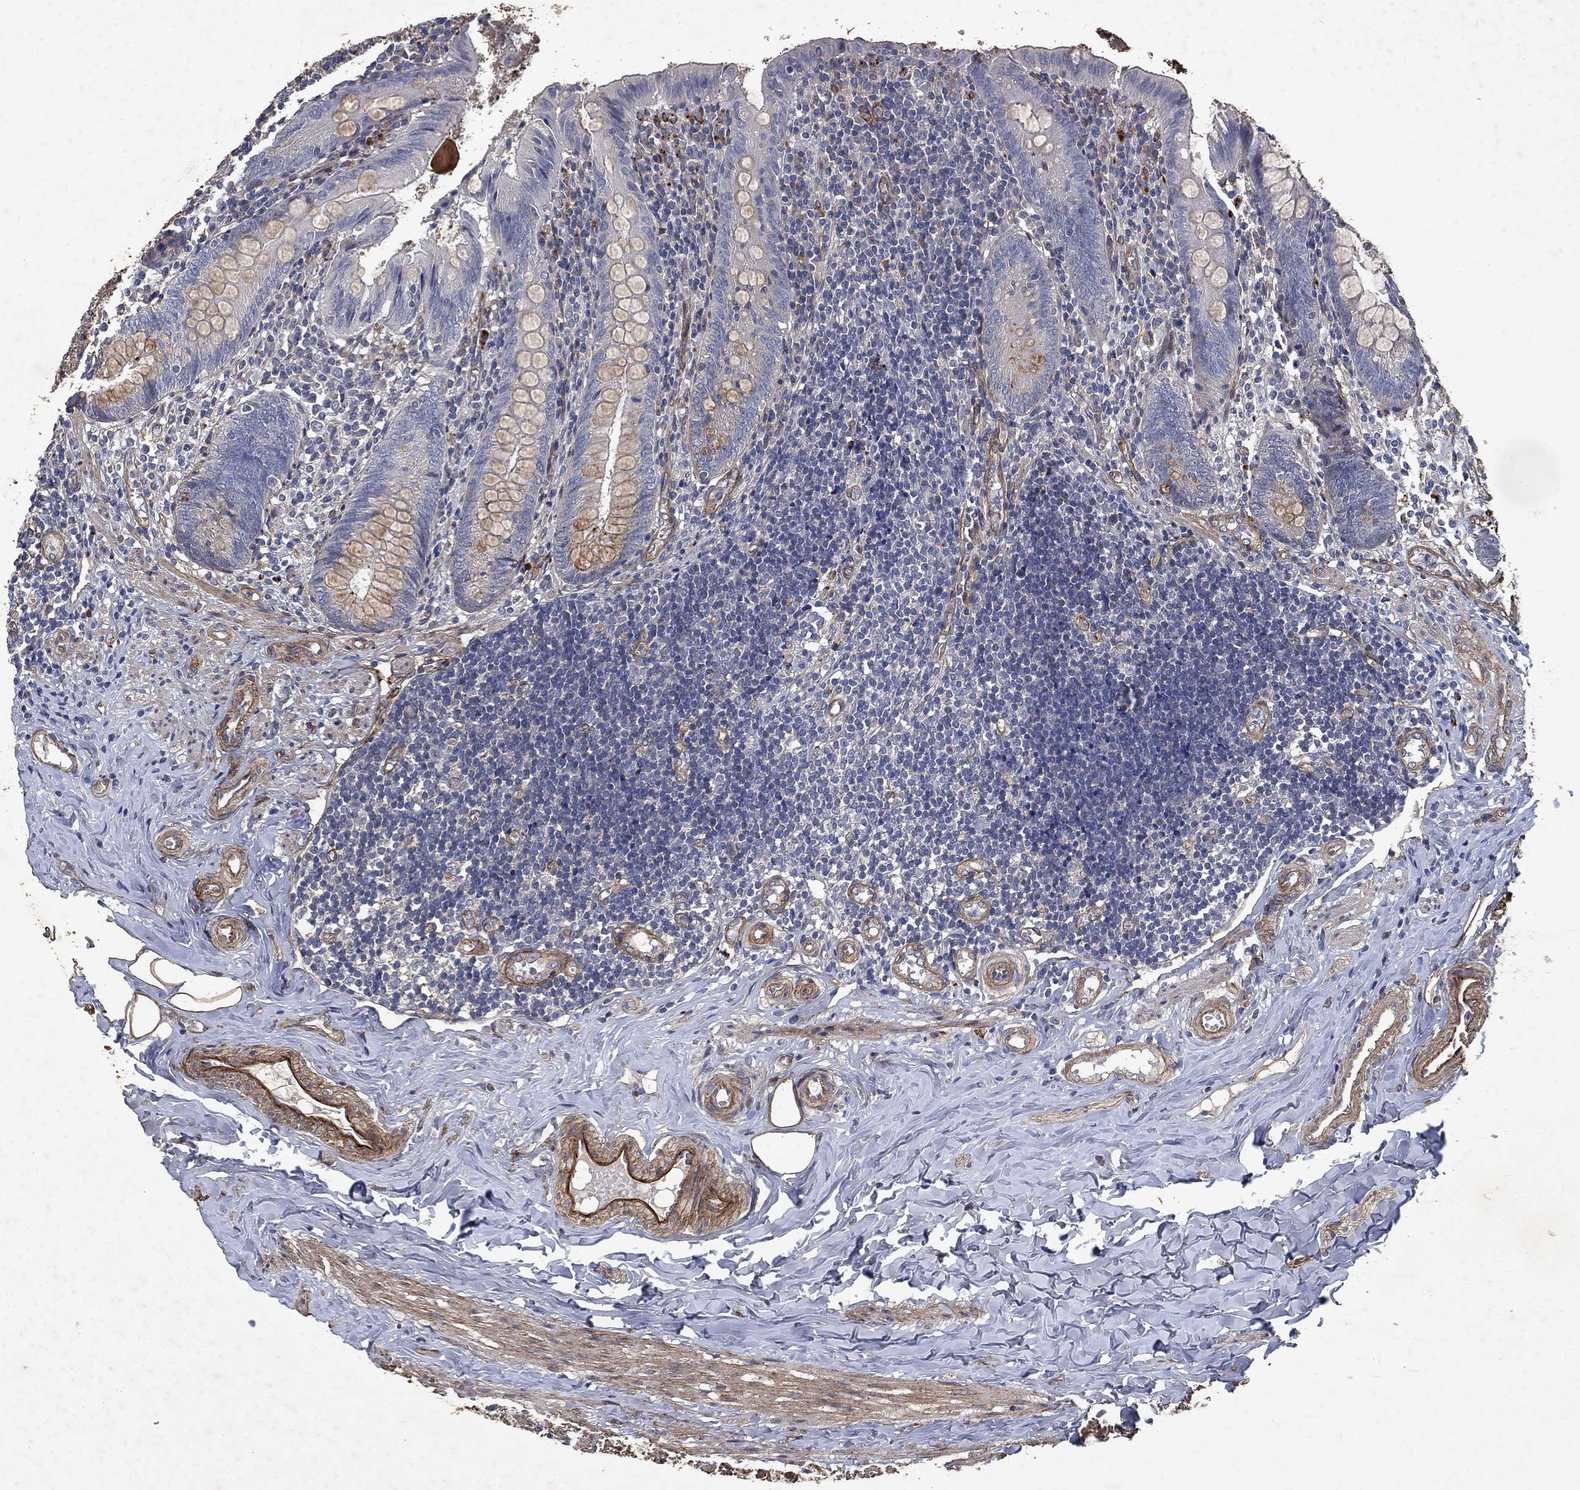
{"staining": {"intensity": "negative", "quantity": "none", "location": "none"}, "tissue": "appendix", "cell_type": "Glandular cells", "image_type": "normal", "snomed": [{"axis": "morphology", "description": "Normal tissue, NOS"}, {"axis": "topography", "description": "Appendix"}], "caption": "A photomicrograph of appendix stained for a protein displays no brown staining in glandular cells. (Stains: DAB (3,3'-diaminobenzidine) immunohistochemistry (IHC) with hematoxylin counter stain, Microscopy: brightfield microscopy at high magnification).", "gene": "COL4A2", "patient": {"sex": "female", "age": 23}}